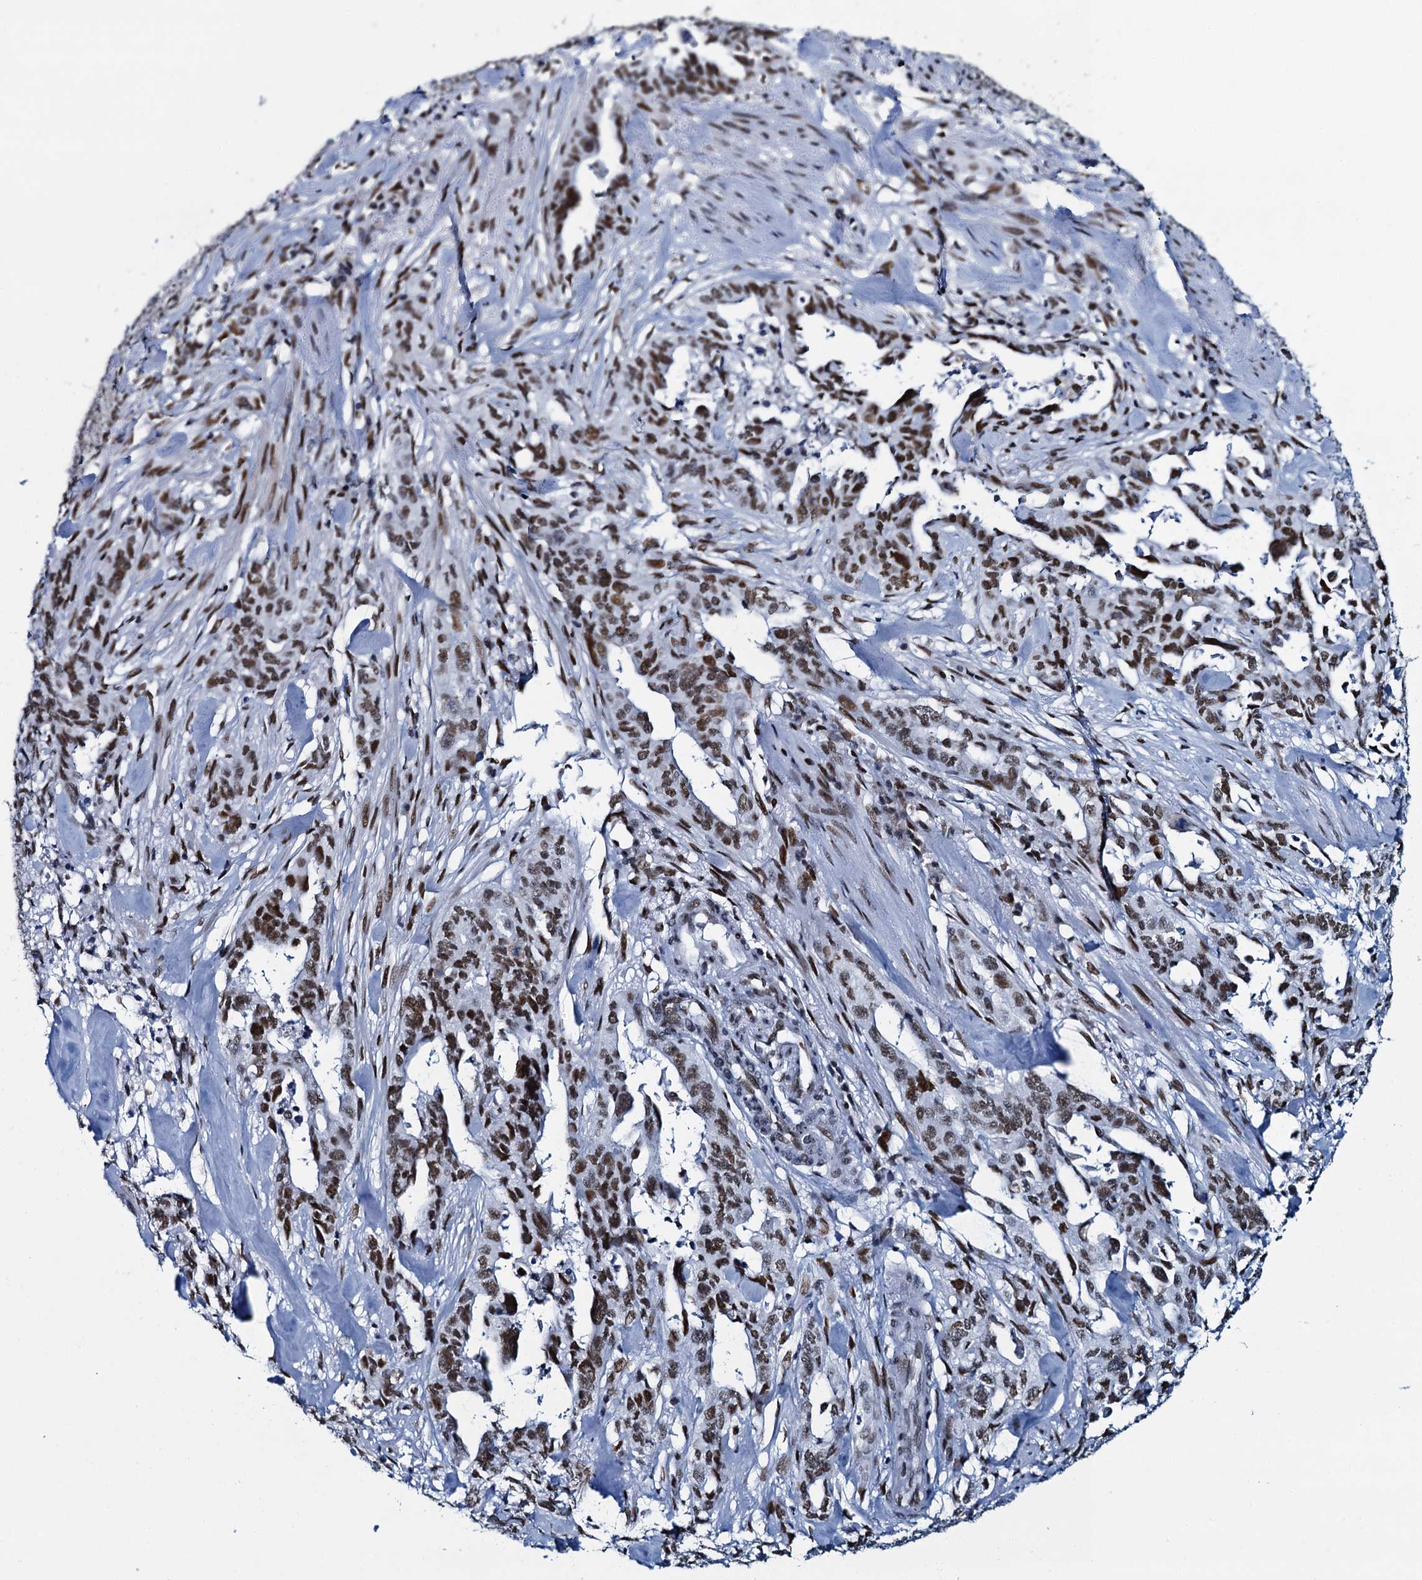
{"staining": {"intensity": "moderate", "quantity": ">75%", "location": "nuclear"}, "tissue": "endometrial cancer", "cell_type": "Tumor cells", "image_type": "cancer", "snomed": [{"axis": "morphology", "description": "Adenocarcinoma, NOS"}, {"axis": "topography", "description": "Endometrium"}], "caption": "DAB immunohistochemical staining of human endometrial adenocarcinoma exhibits moderate nuclear protein expression in approximately >75% of tumor cells. The protein is shown in brown color, while the nuclei are stained blue.", "gene": "HNRNPUL2", "patient": {"sex": "female", "age": 65}}